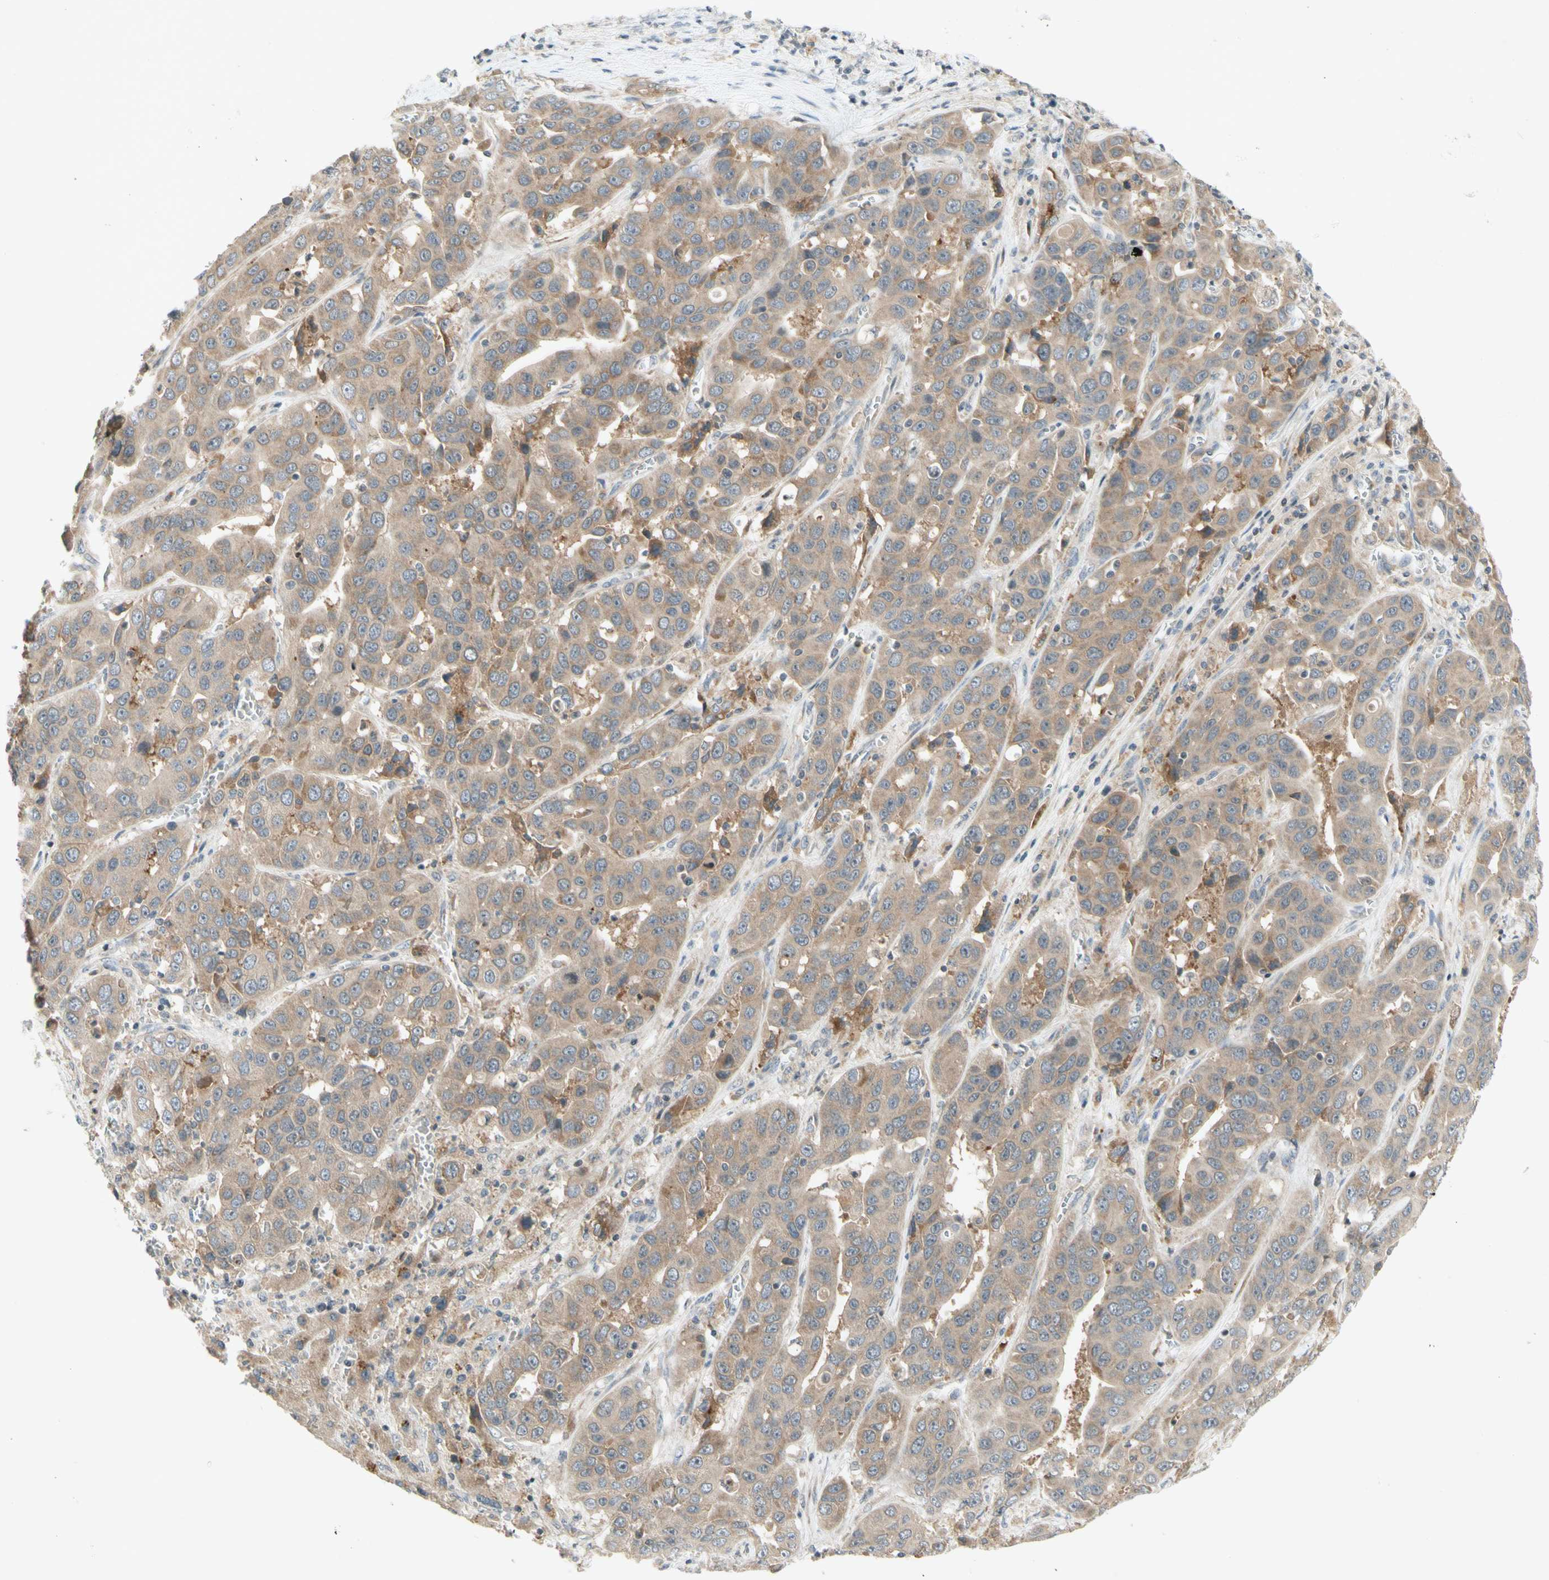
{"staining": {"intensity": "moderate", "quantity": "25%-75%", "location": "cytoplasmic/membranous"}, "tissue": "liver cancer", "cell_type": "Tumor cells", "image_type": "cancer", "snomed": [{"axis": "morphology", "description": "Cholangiocarcinoma"}, {"axis": "topography", "description": "Liver"}], "caption": "Tumor cells exhibit medium levels of moderate cytoplasmic/membranous positivity in about 25%-75% of cells in cholangiocarcinoma (liver).", "gene": "ETF1", "patient": {"sex": "female", "age": 52}}